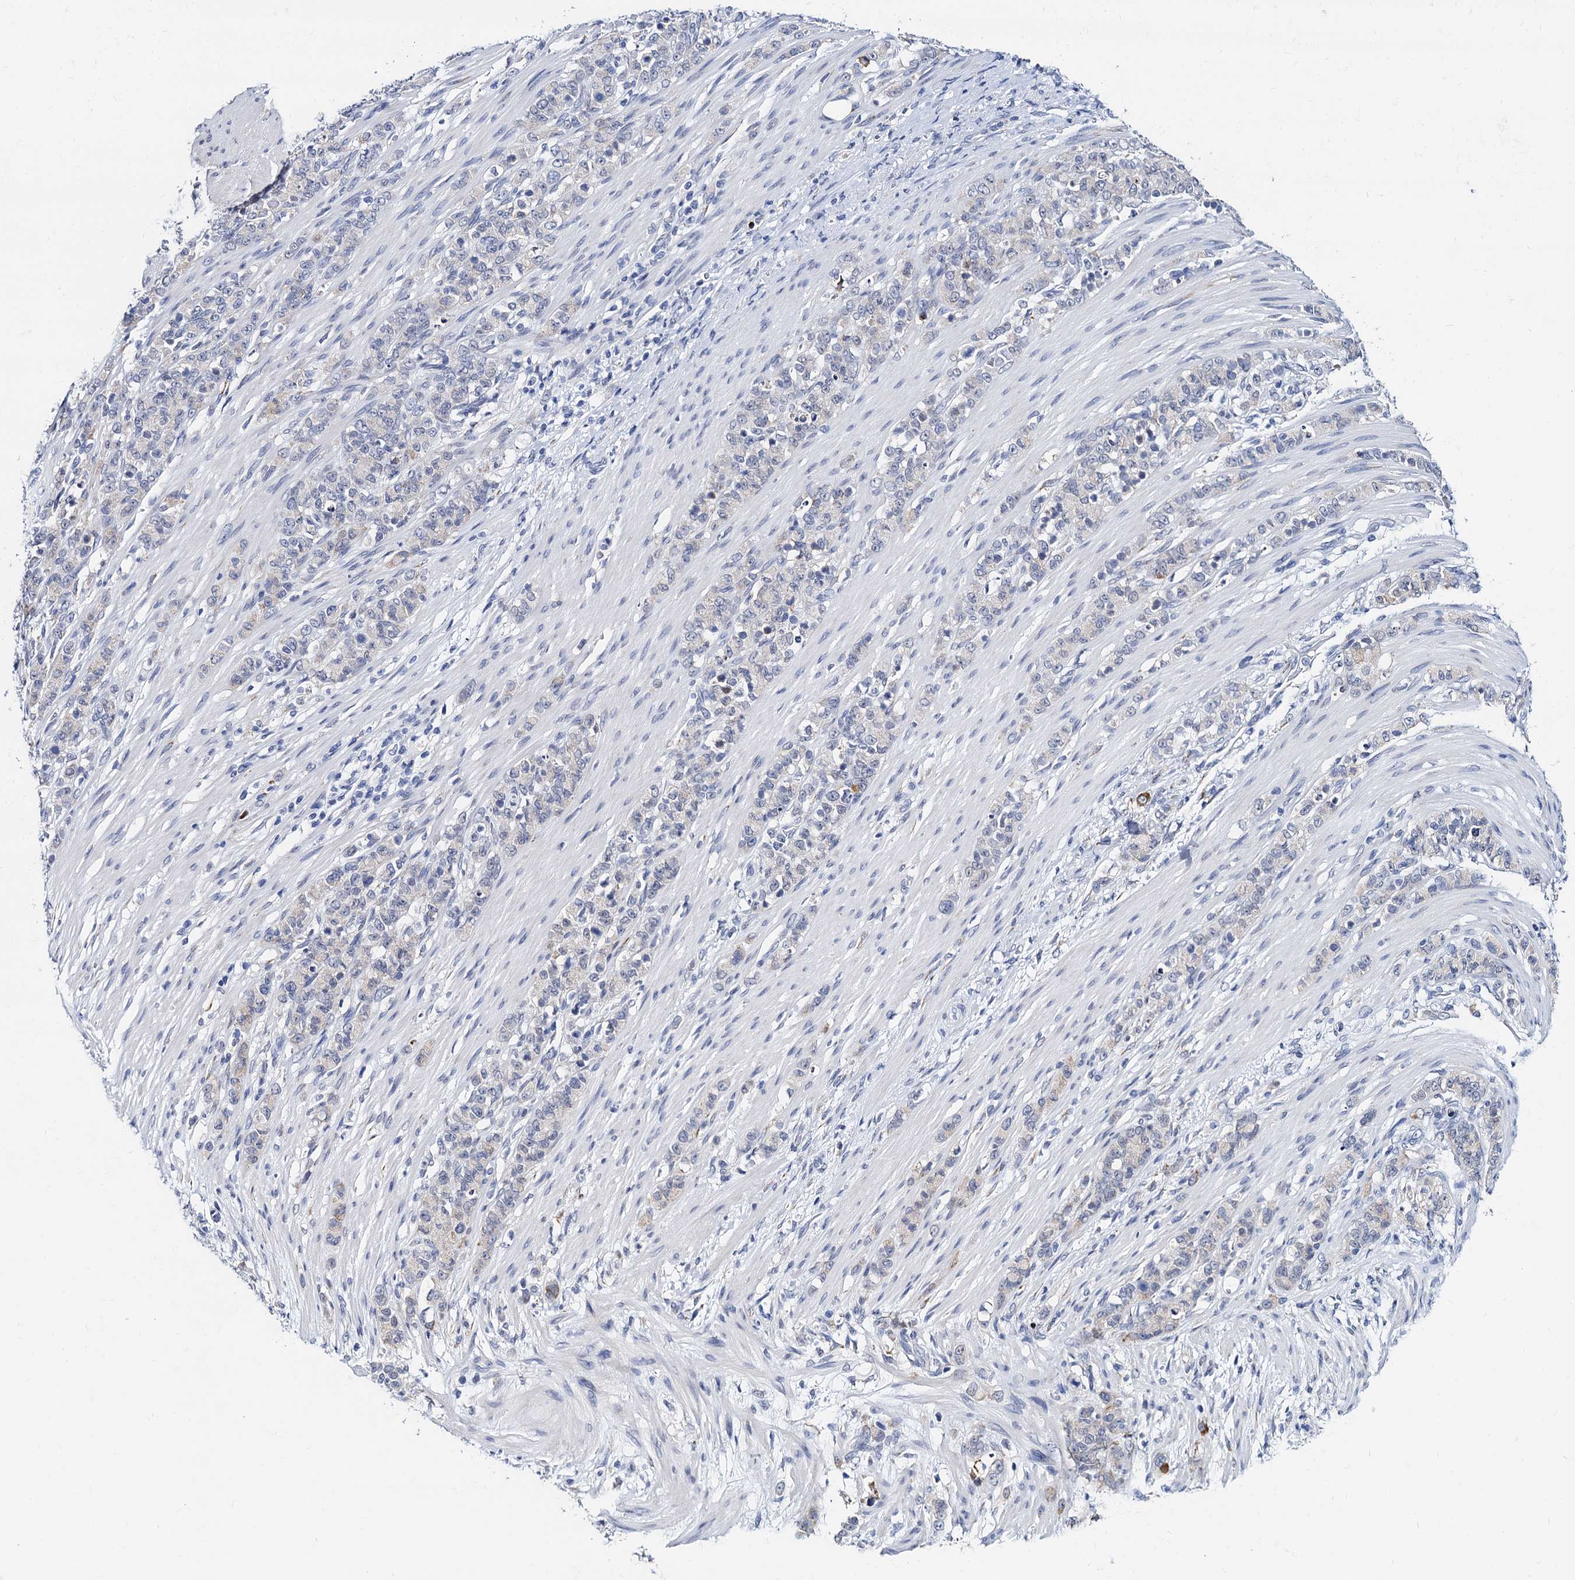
{"staining": {"intensity": "negative", "quantity": "none", "location": "none"}, "tissue": "stomach cancer", "cell_type": "Tumor cells", "image_type": "cancer", "snomed": [{"axis": "morphology", "description": "Adenocarcinoma, NOS"}, {"axis": "topography", "description": "Stomach"}], "caption": "A photomicrograph of adenocarcinoma (stomach) stained for a protein exhibits no brown staining in tumor cells.", "gene": "SLC7A10", "patient": {"sex": "female", "age": 79}}